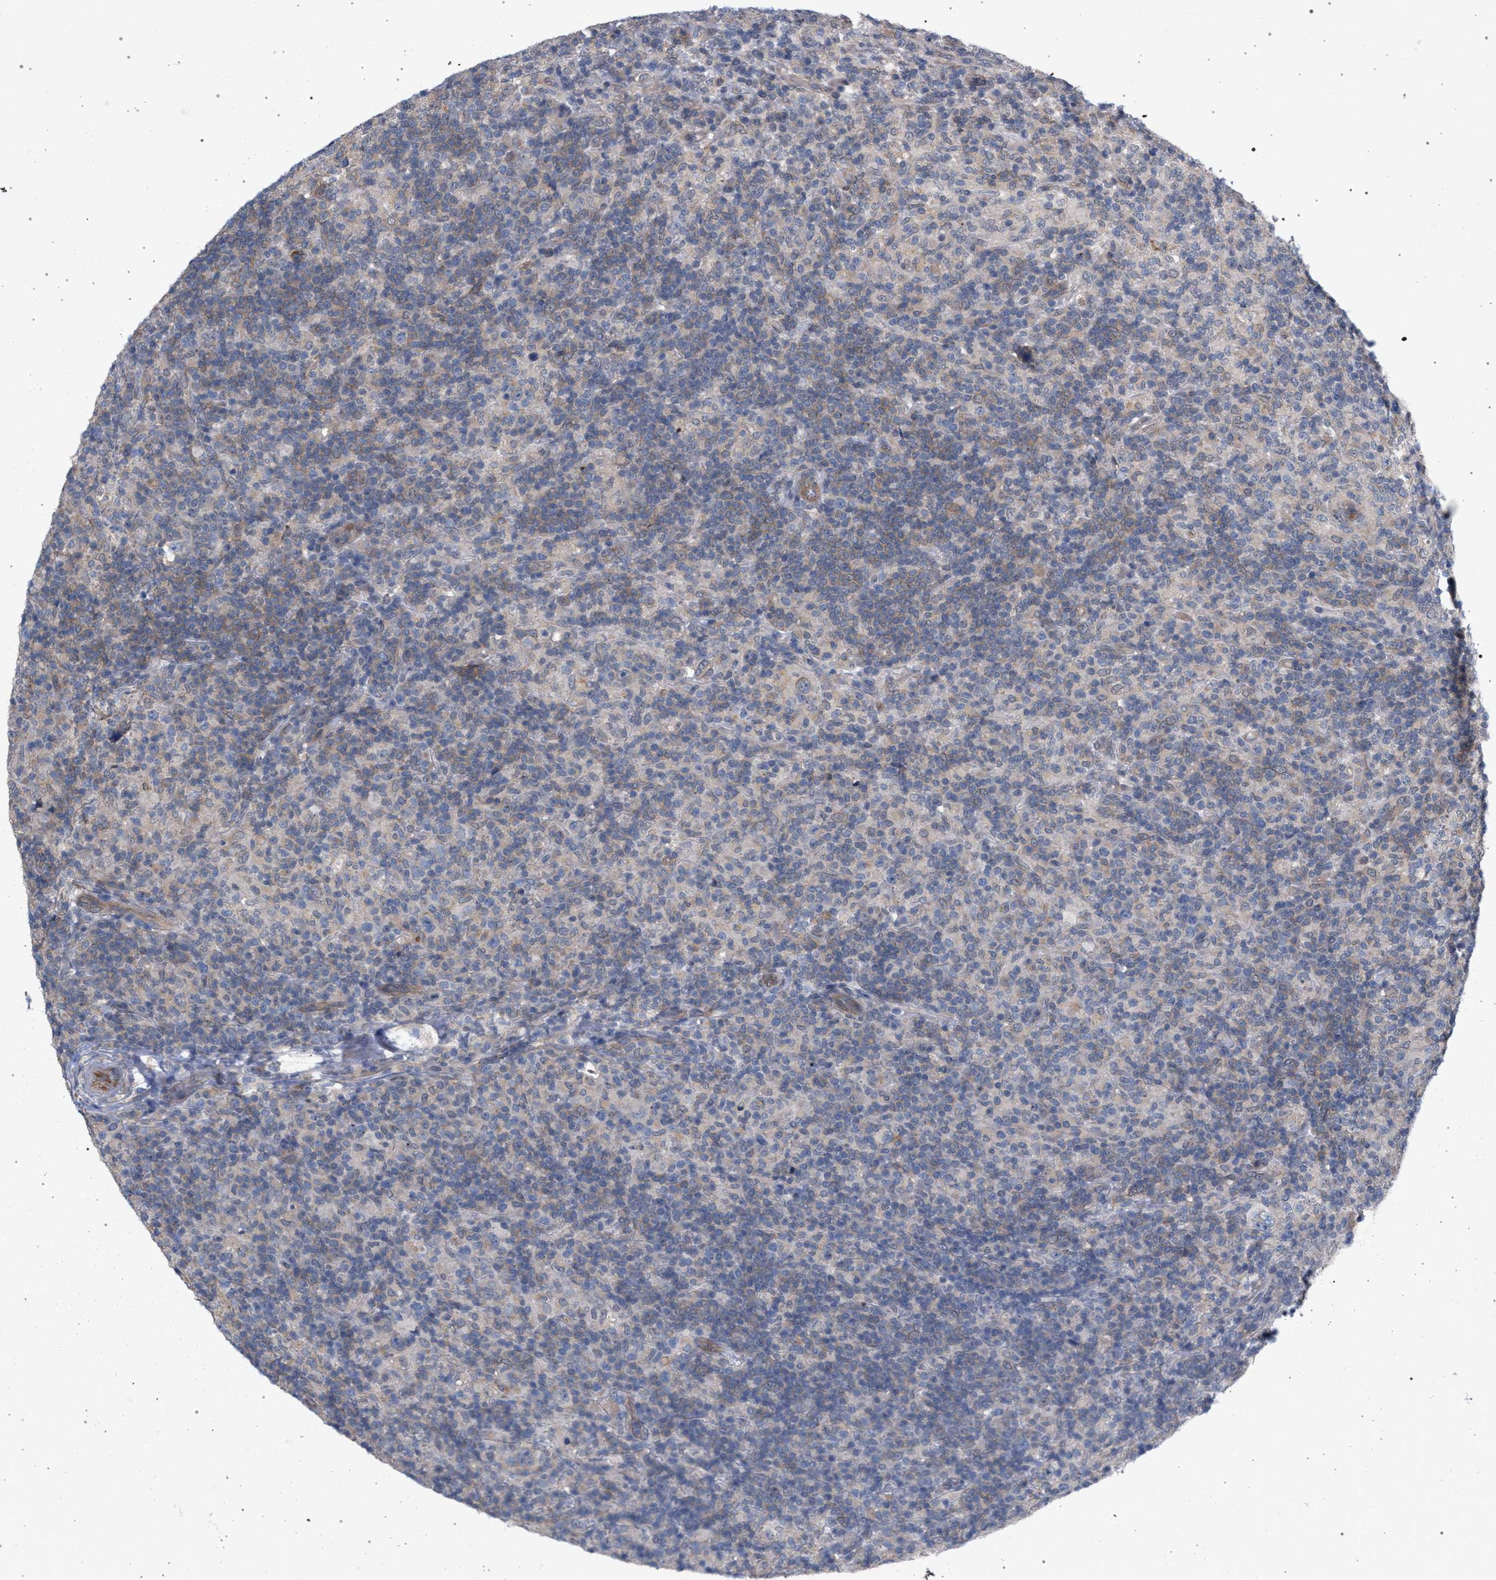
{"staining": {"intensity": "negative", "quantity": "none", "location": "none"}, "tissue": "lymphoma", "cell_type": "Tumor cells", "image_type": "cancer", "snomed": [{"axis": "morphology", "description": "Hodgkin's disease, NOS"}, {"axis": "topography", "description": "Lymph node"}], "caption": "Micrograph shows no protein staining in tumor cells of lymphoma tissue.", "gene": "ARPC5L", "patient": {"sex": "male", "age": 70}}